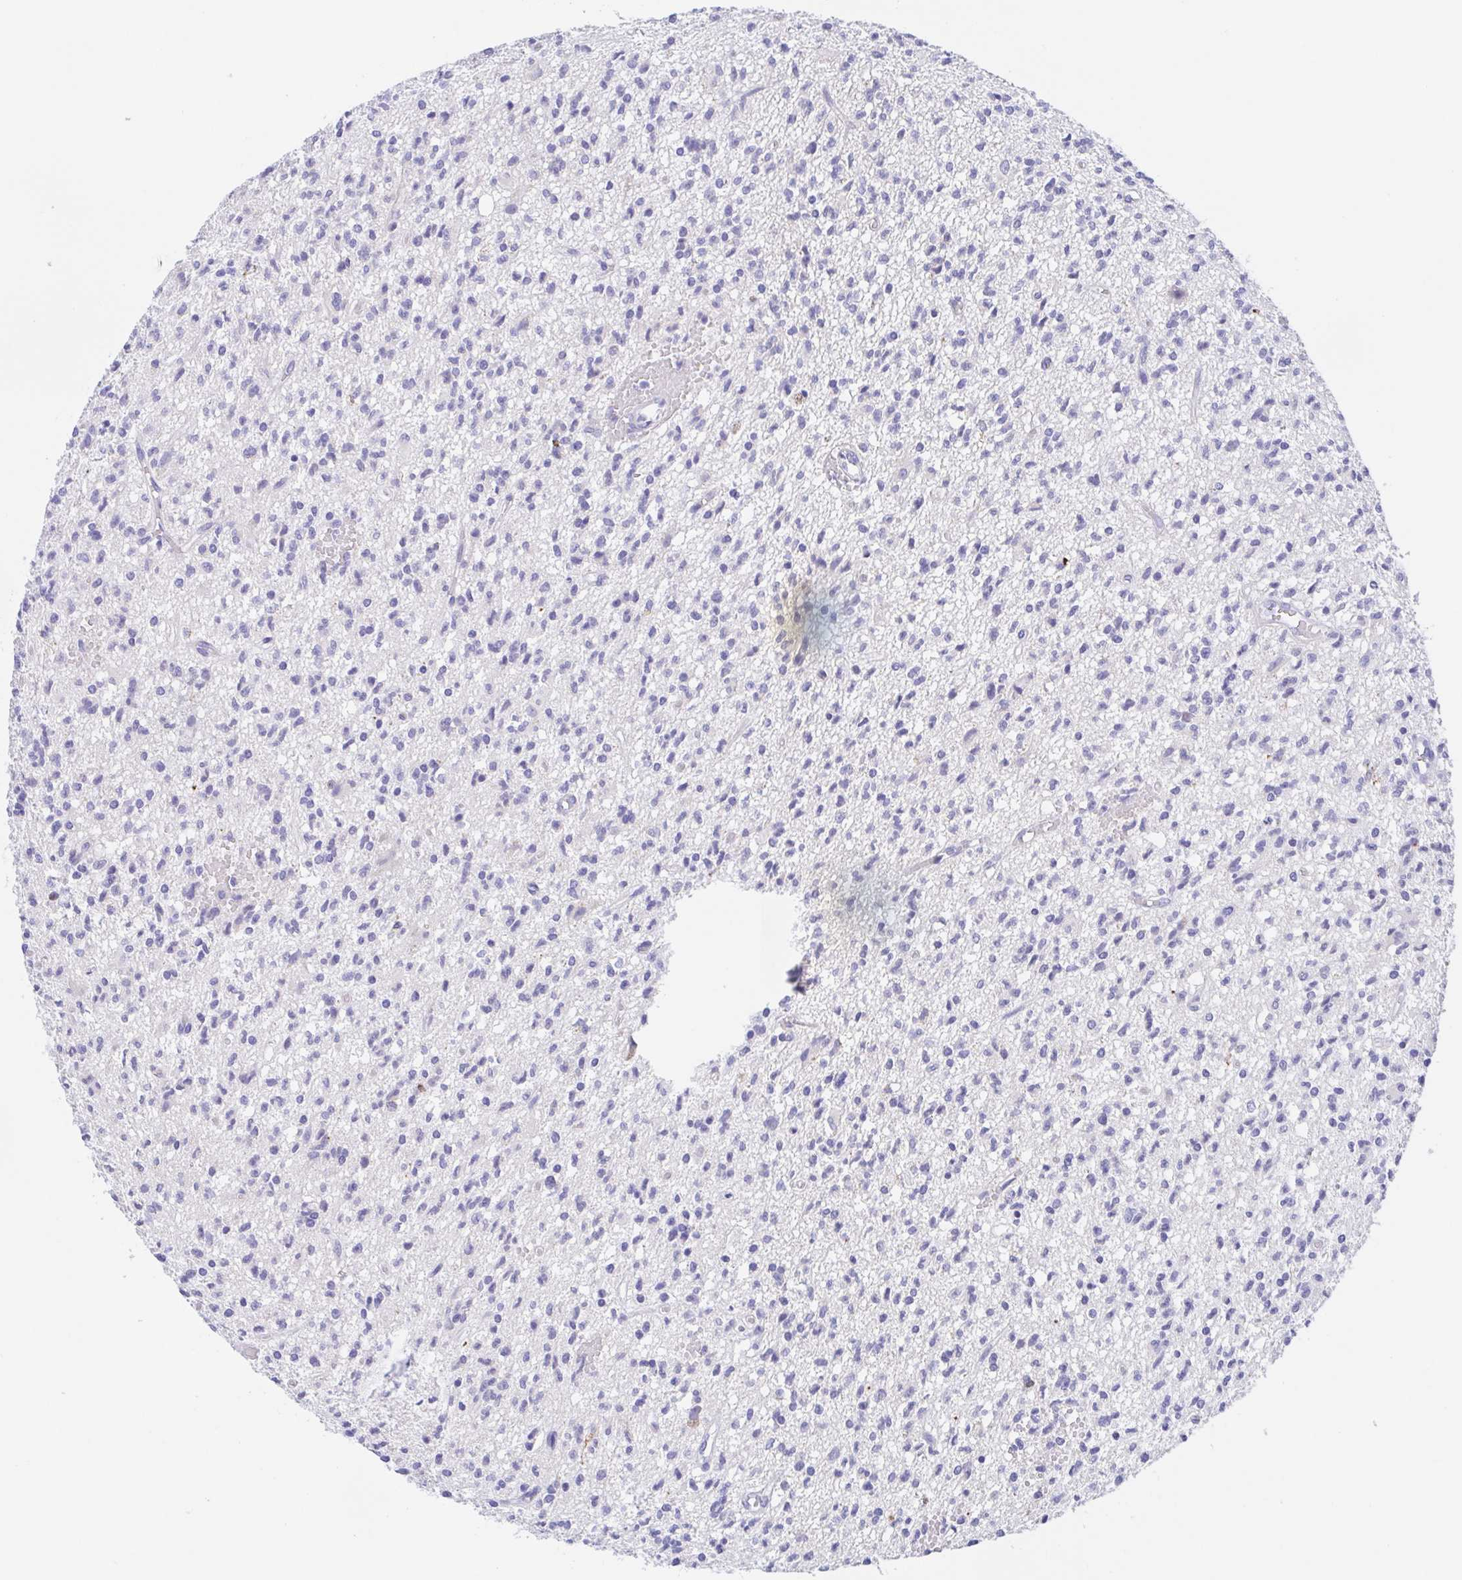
{"staining": {"intensity": "negative", "quantity": "none", "location": "none"}, "tissue": "glioma", "cell_type": "Tumor cells", "image_type": "cancer", "snomed": [{"axis": "morphology", "description": "Glioma, malignant, Low grade"}, {"axis": "topography", "description": "Brain"}], "caption": "Tumor cells are negative for brown protein staining in glioma.", "gene": "SCG3", "patient": {"sex": "male", "age": 64}}